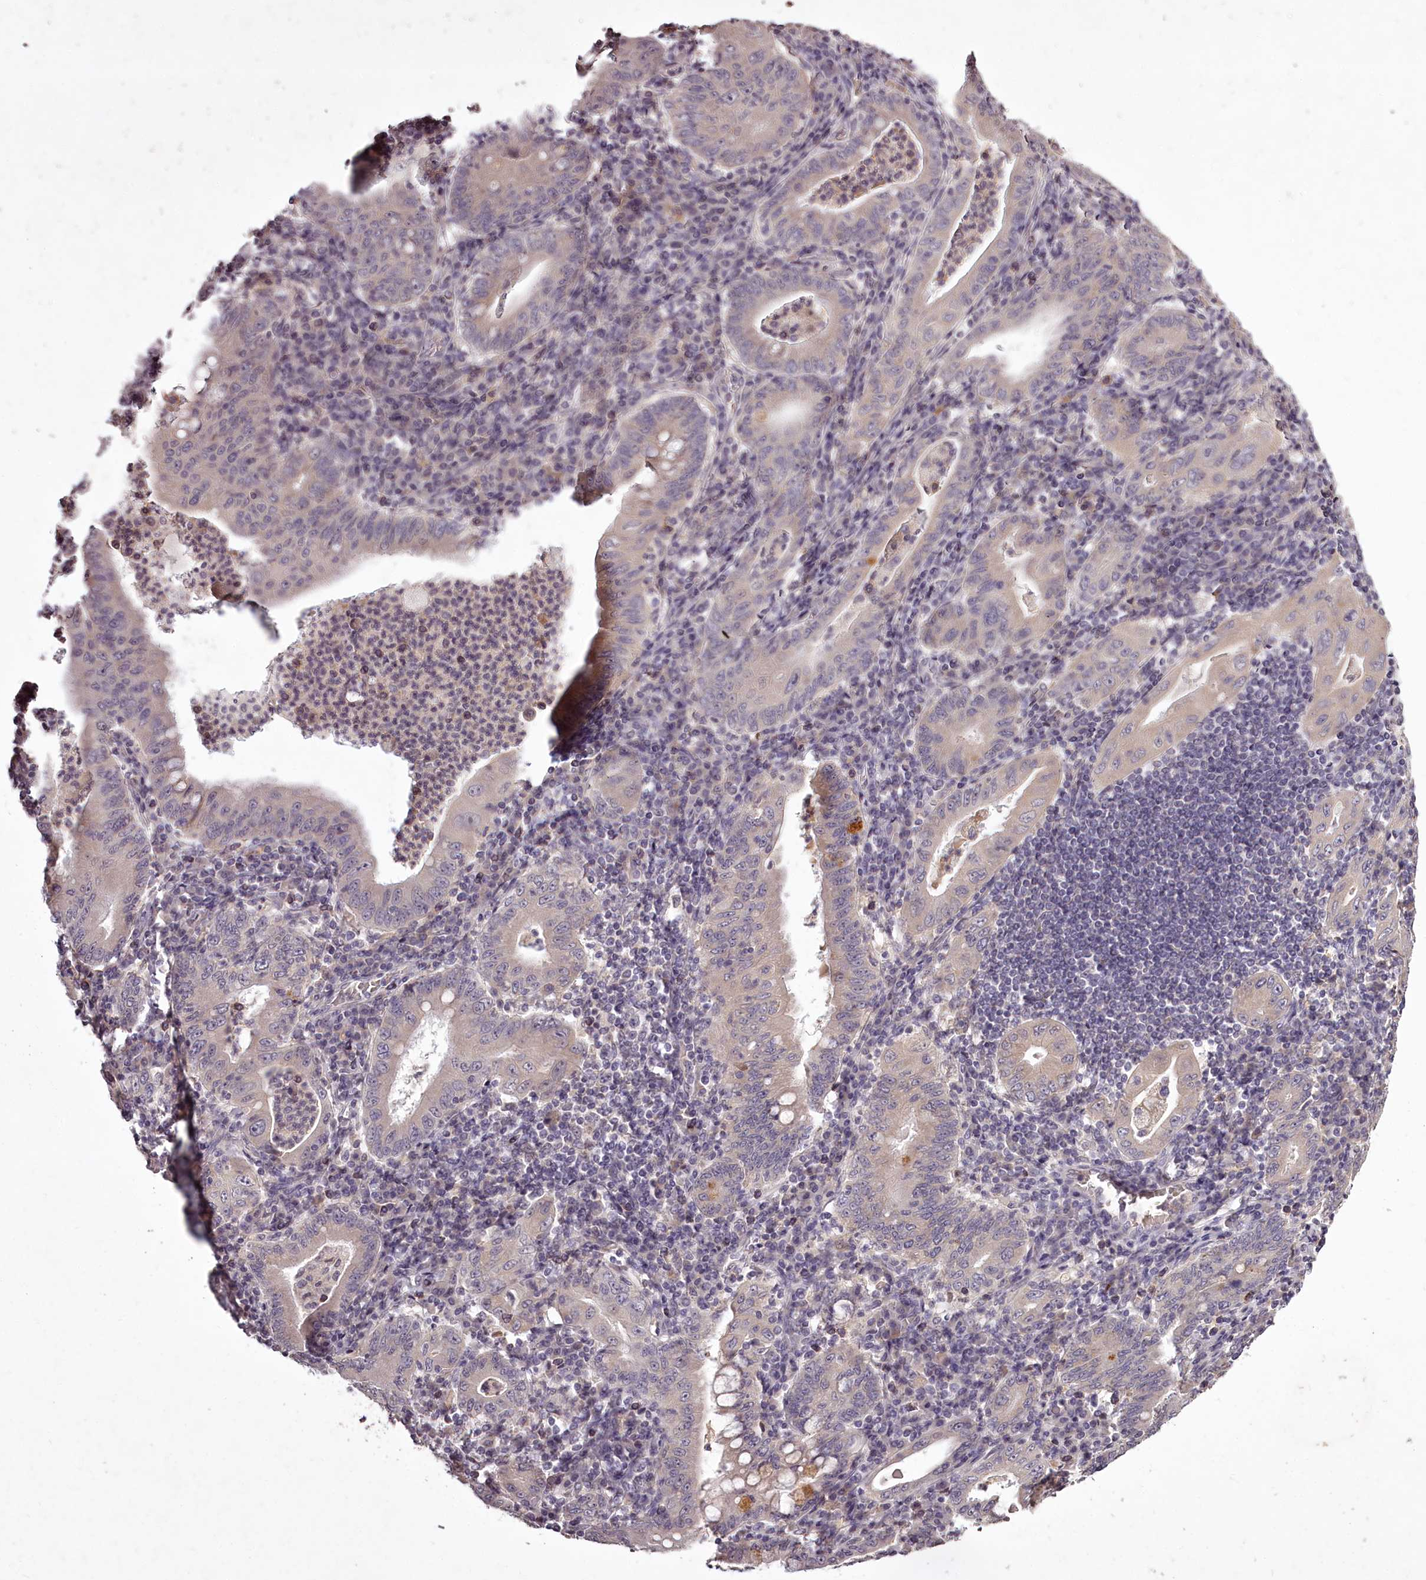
{"staining": {"intensity": "weak", "quantity": "<25%", "location": "cytoplasmic/membranous"}, "tissue": "stomach cancer", "cell_type": "Tumor cells", "image_type": "cancer", "snomed": [{"axis": "morphology", "description": "Normal tissue, NOS"}, {"axis": "morphology", "description": "Adenocarcinoma, NOS"}, {"axis": "topography", "description": "Esophagus"}, {"axis": "topography", "description": "Stomach, upper"}, {"axis": "topography", "description": "Peripheral nerve tissue"}], "caption": "The immunohistochemistry (IHC) micrograph has no significant expression in tumor cells of stomach cancer (adenocarcinoma) tissue.", "gene": "RBMXL2", "patient": {"sex": "male", "age": 62}}